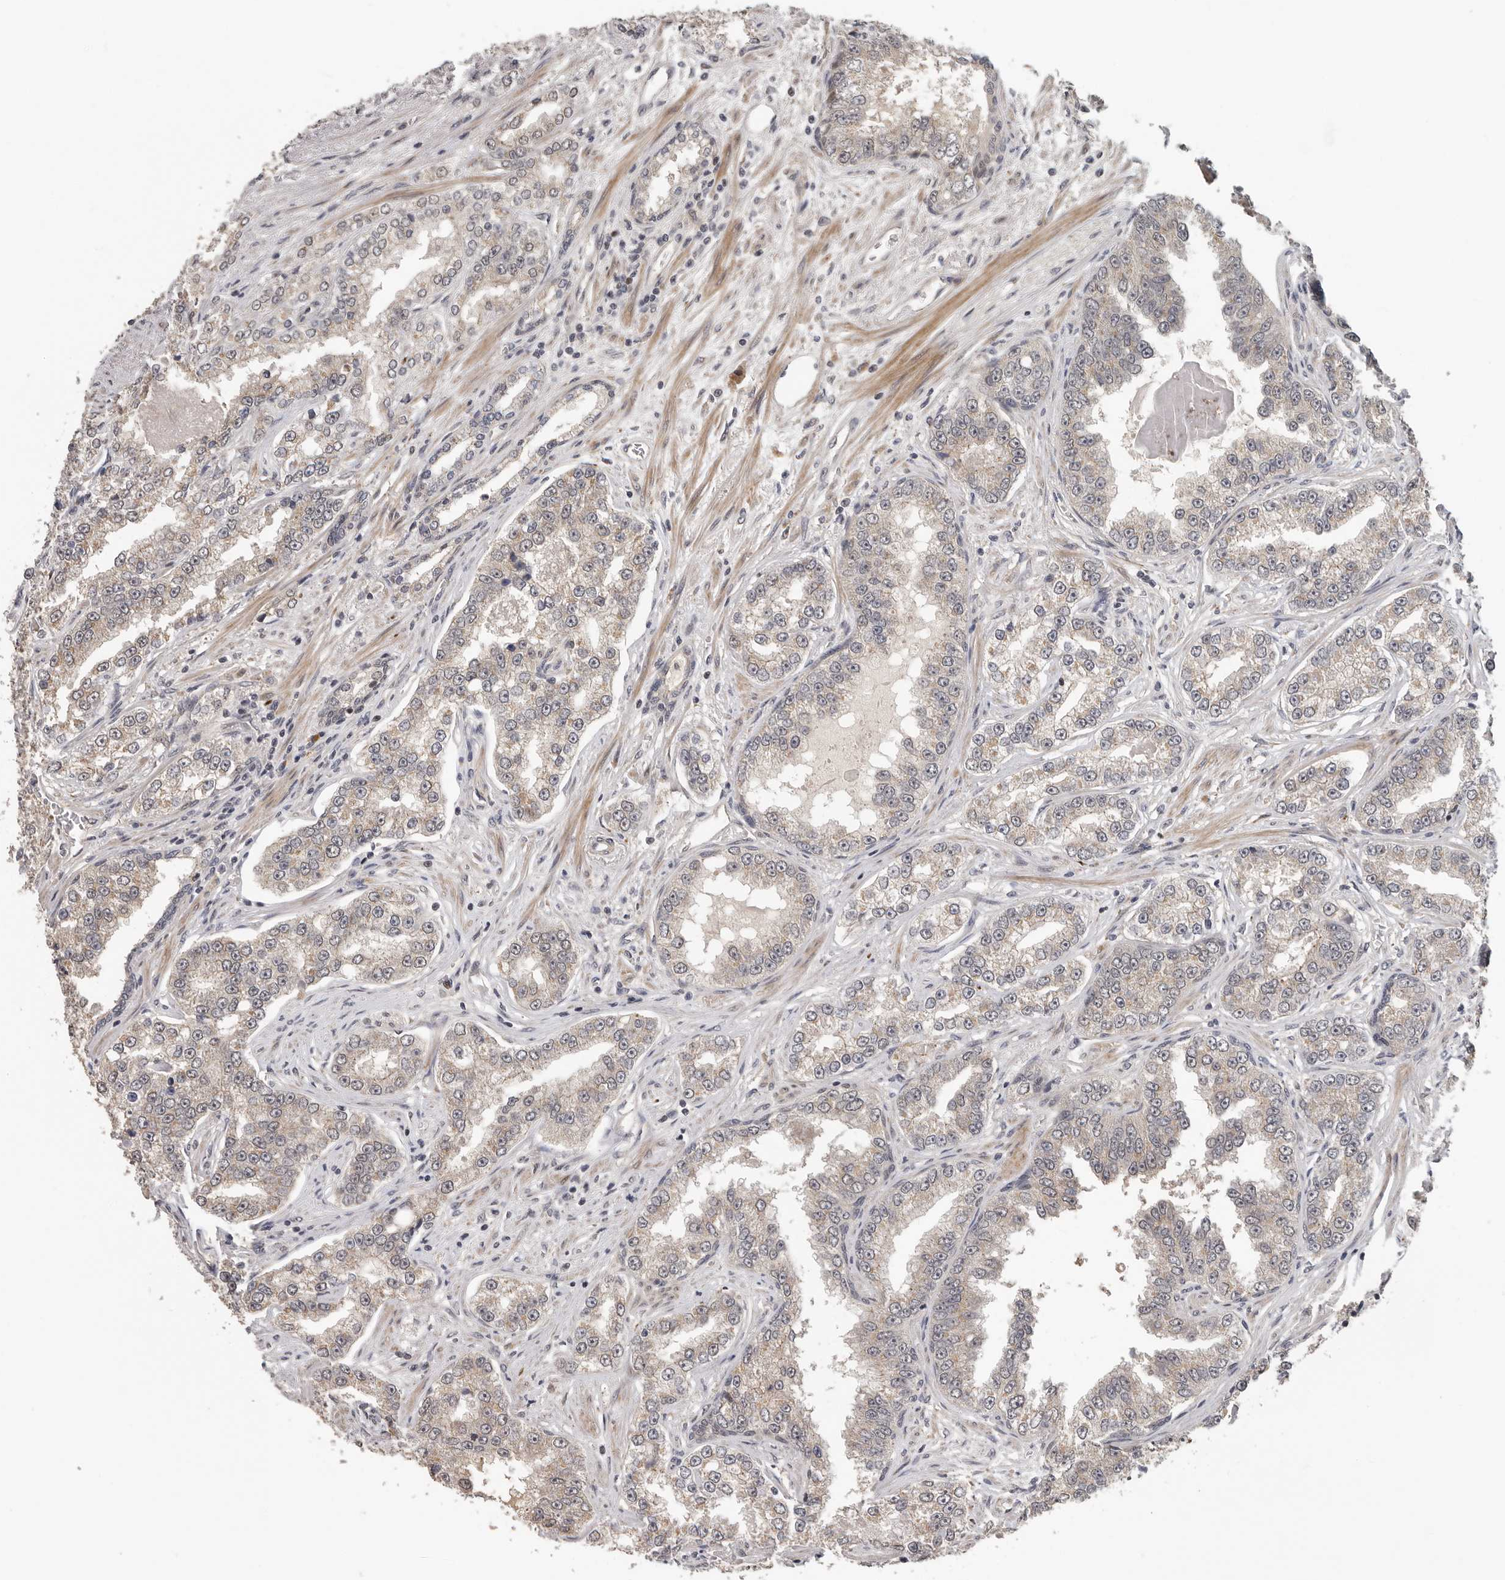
{"staining": {"intensity": "negative", "quantity": "none", "location": "none"}, "tissue": "prostate cancer", "cell_type": "Tumor cells", "image_type": "cancer", "snomed": [{"axis": "morphology", "description": "Normal tissue, NOS"}, {"axis": "morphology", "description": "Adenocarcinoma, High grade"}, {"axis": "topography", "description": "Prostate"}], "caption": "Human prostate cancer (adenocarcinoma (high-grade)) stained for a protein using immunohistochemistry shows no positivity in tumor cells.", "gene": "HENMT1", "patient": {"sex": "male", "age": 83}}